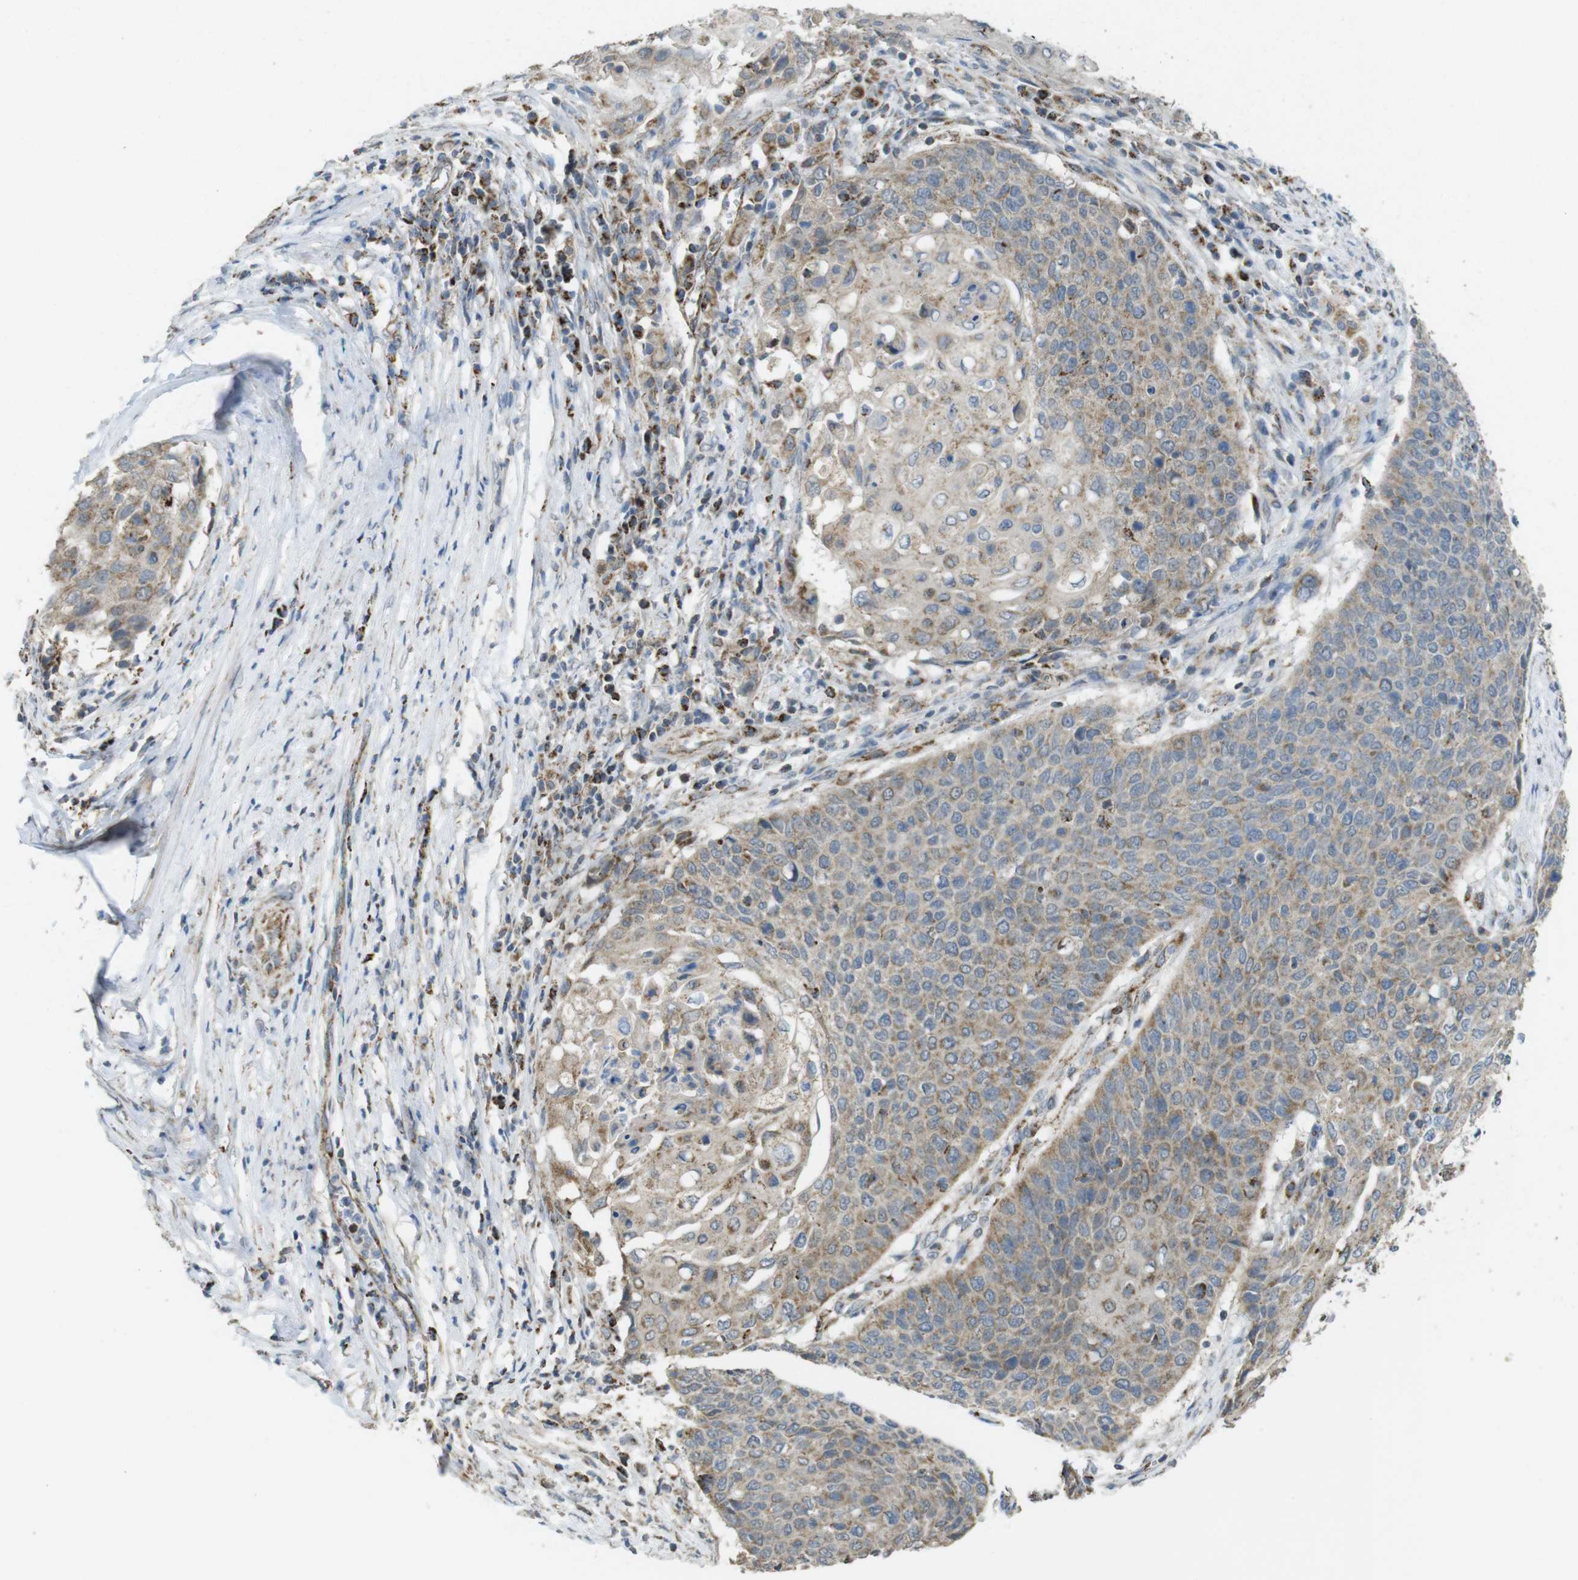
{"staining": {"intensity": "moderate", "quantity": "<25%", "location": "cytoplasmic/membranous"}, "tissue": "cervical cancer", "cell_type": "Tumor cells", "image_type": "cancer", "snomed": [{"axis": "morphology", "description": "Squamous cell carcinoma, NOS"}, {"axis": "topography", "description": "Cervix"}], "caption": "Cervical cancer (squamous cell carcinoma) stained for a protein exhibits moderate cytoplasmic/membranous positivity in tumor cells.", "gene": "CALHM2", "patient": {"sex": "female", "age": 39}}